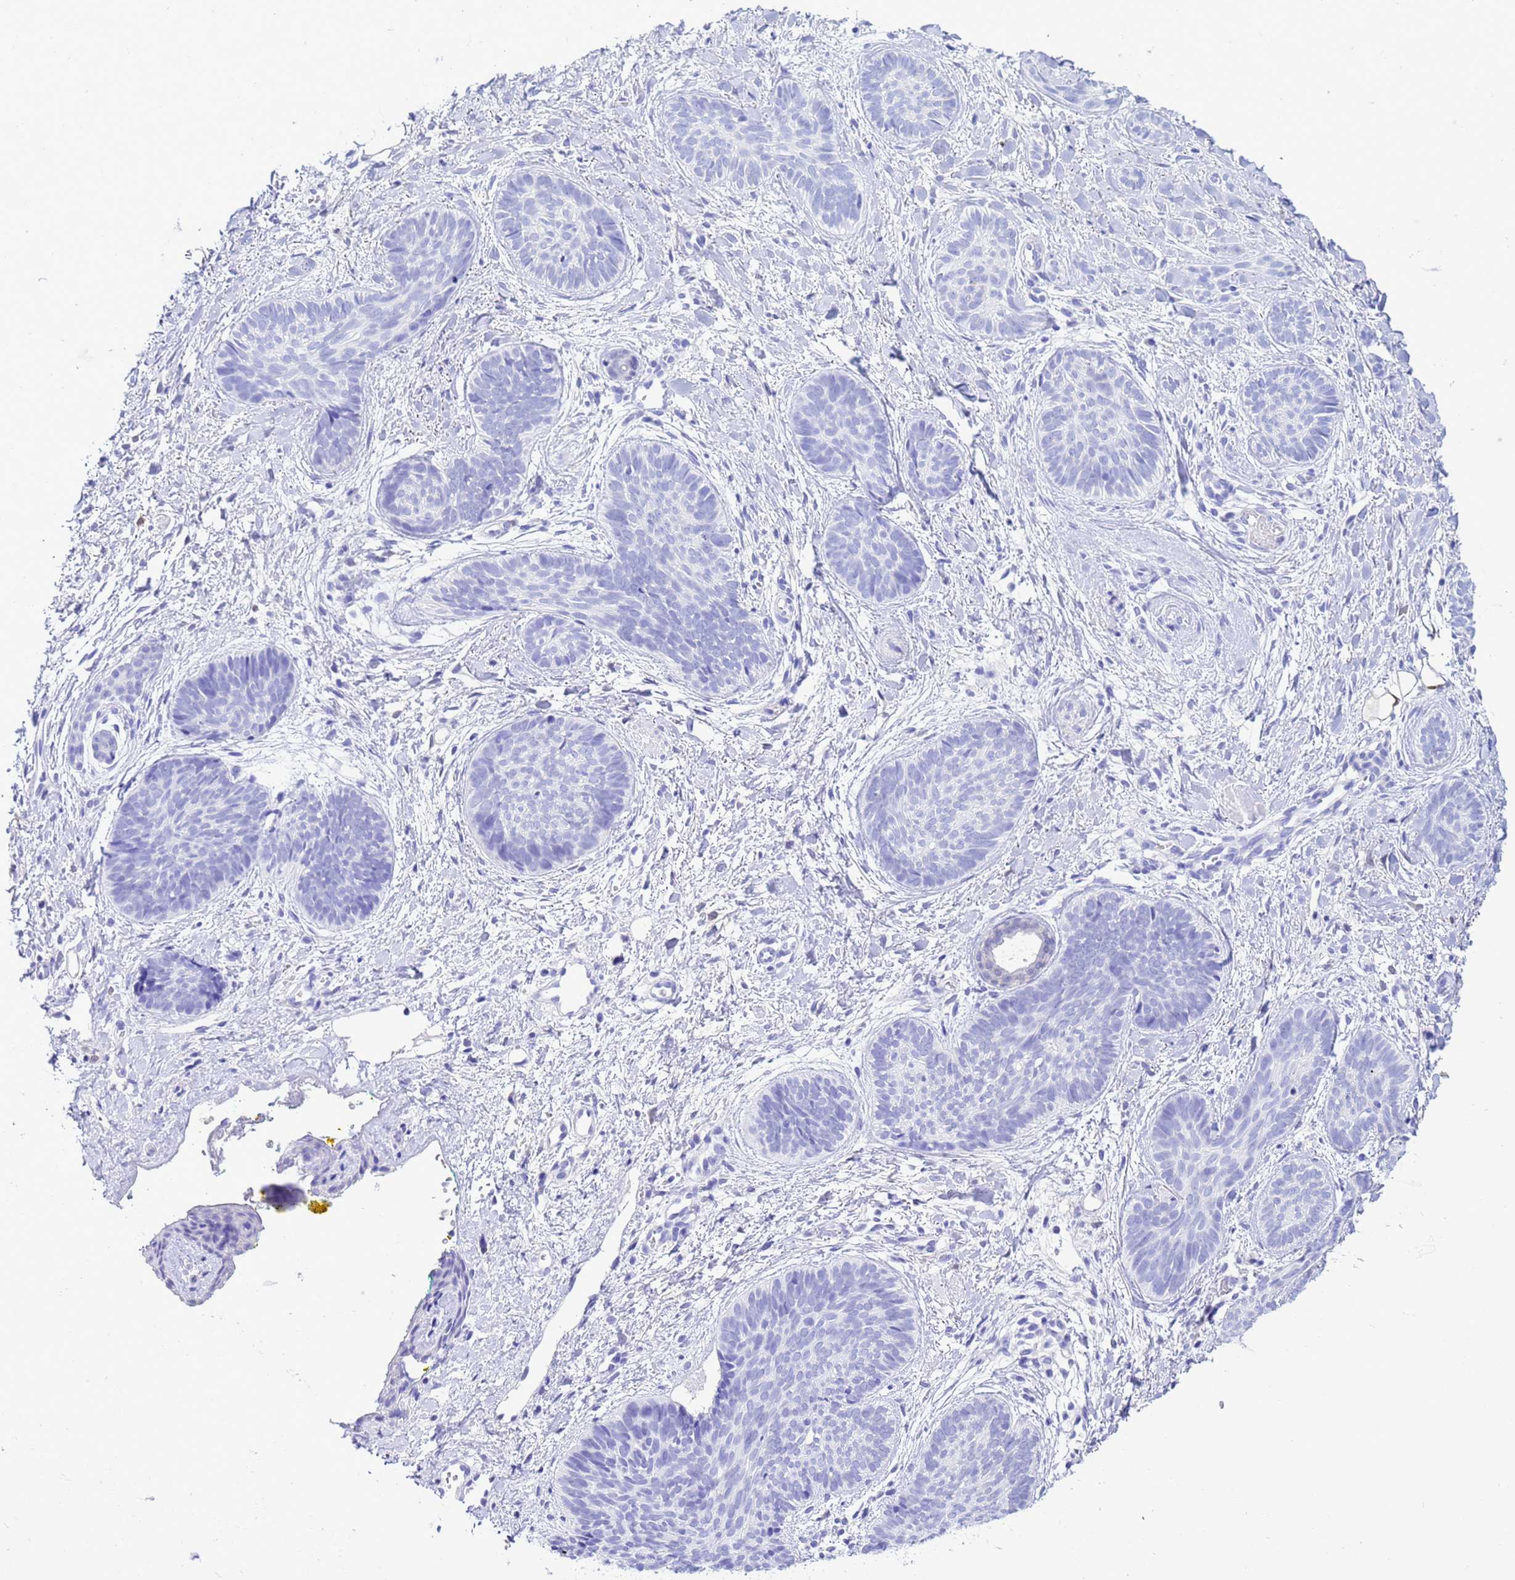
{"staining": {"intensity": "moderate", "quantity": "<25%", "location": "cytoplasmic/membranous,nuclear"}, "tissue": "skin cancer", "cell_type": "Tumor cells", "image_type": "cancer", "snomed": [{"axis": "morphology", "description": "Basal cell carcinoma"}, {"axis": "topography", "description": "Skin"}], "caption": "There is low levels of moderate cytoplasmic/membranous and nuclear staining in tumor cells of skin cancer, as demonstrated by immunohistochemical staining (brown color).", "gene": "AKR1C2", "patient": {"sex": "female", "age": 81}}